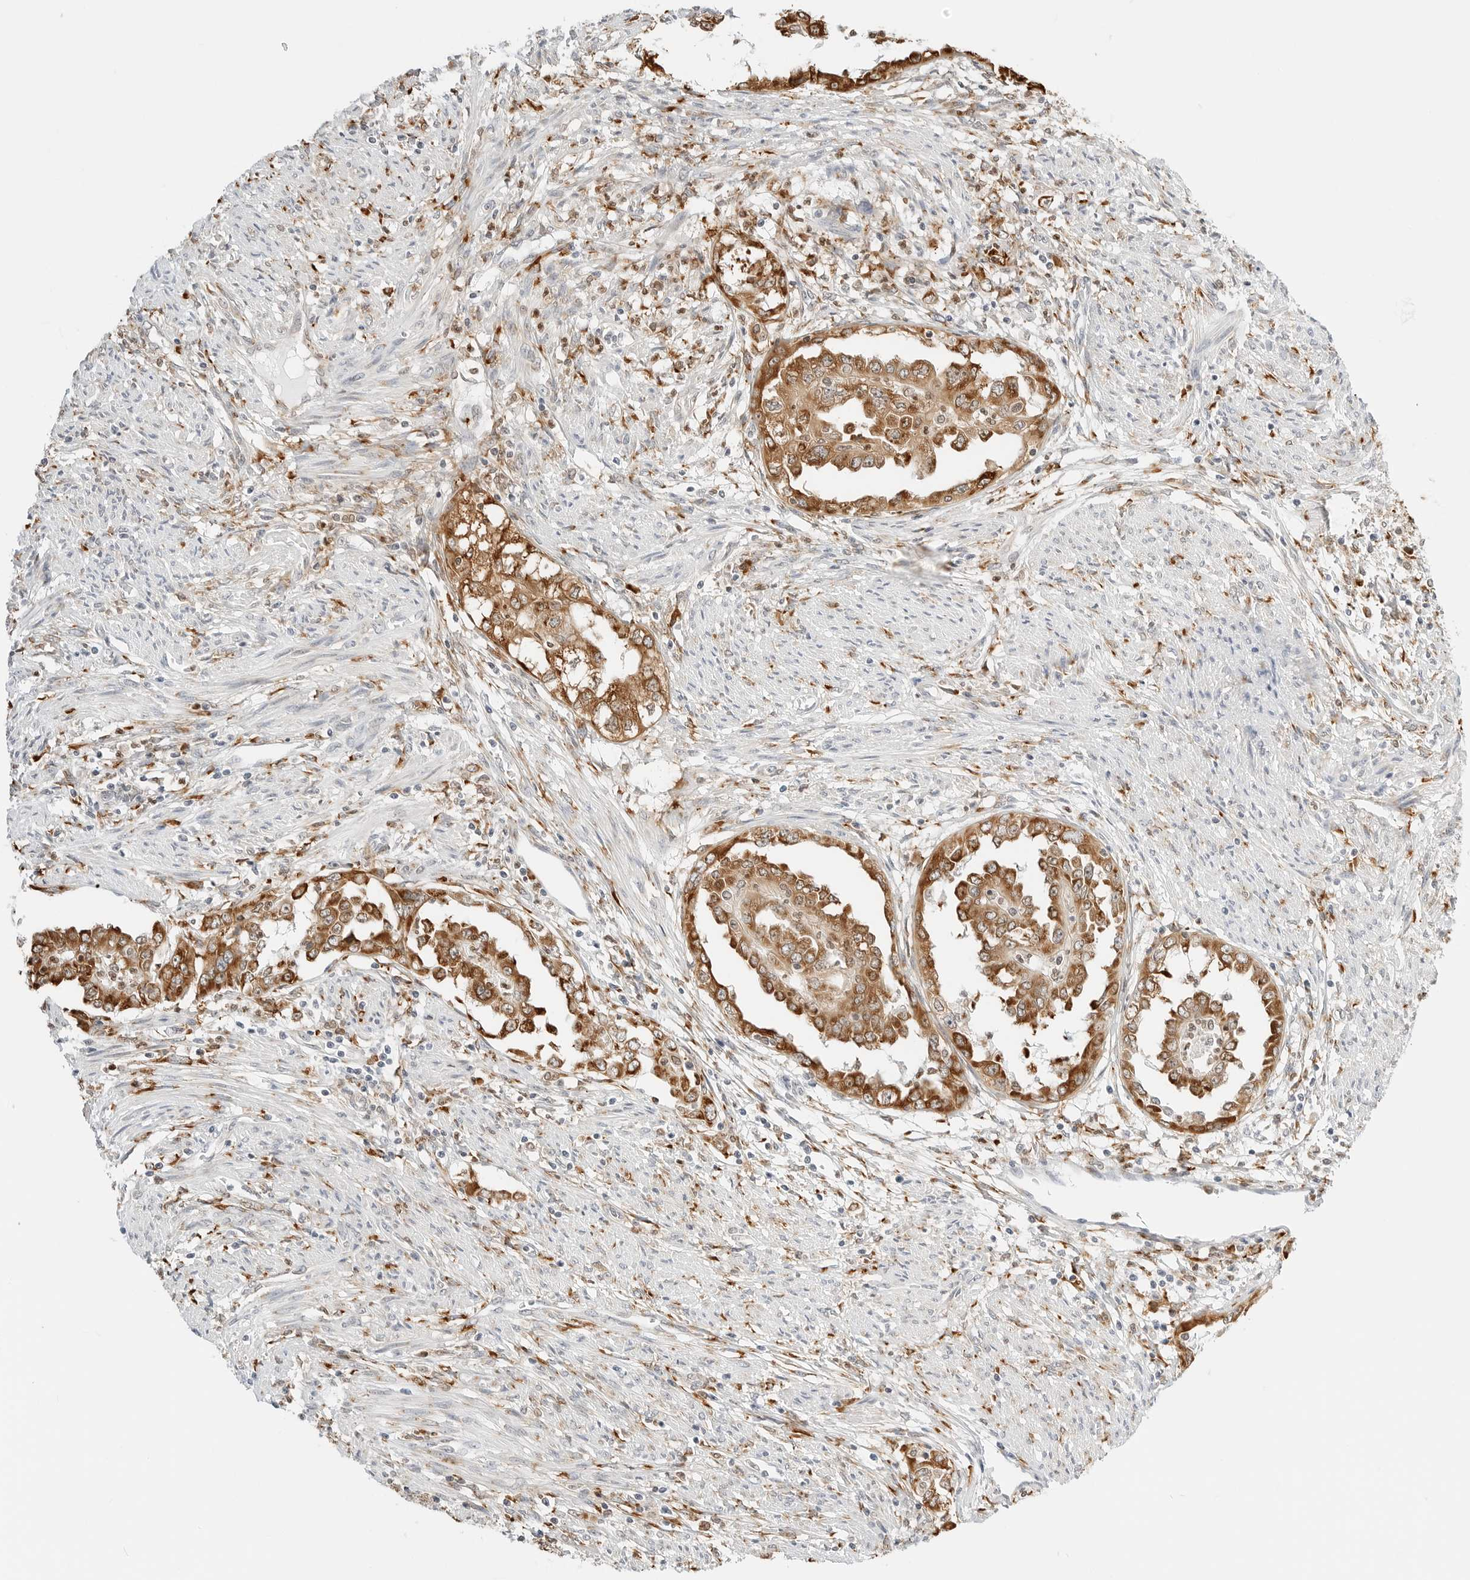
{"staining": {"intensity": "moderate", "quantity": ">75%", "location": "cytoplasmic/membranous"}, "tissue": "endometrial cancer", "cell_type": "Tumor cells", "image_type": "cancer", "snomed": [{"axis": "morphology", "description": "Adenocarcinoma, NOS"}, {"axis": "topography", "description": "Endometrium"}], "caption": "Immunohistochemical staining of human endometrial adenocarcinoma shows moderate cytoplasmic/membranous protein positivity in approximately >75% of tumor cells. The protein of interest is shown in brown color, while the nuclei are stained blue.", "gene": "THEM4", "patient": {"sex": "female", "age": 85}}